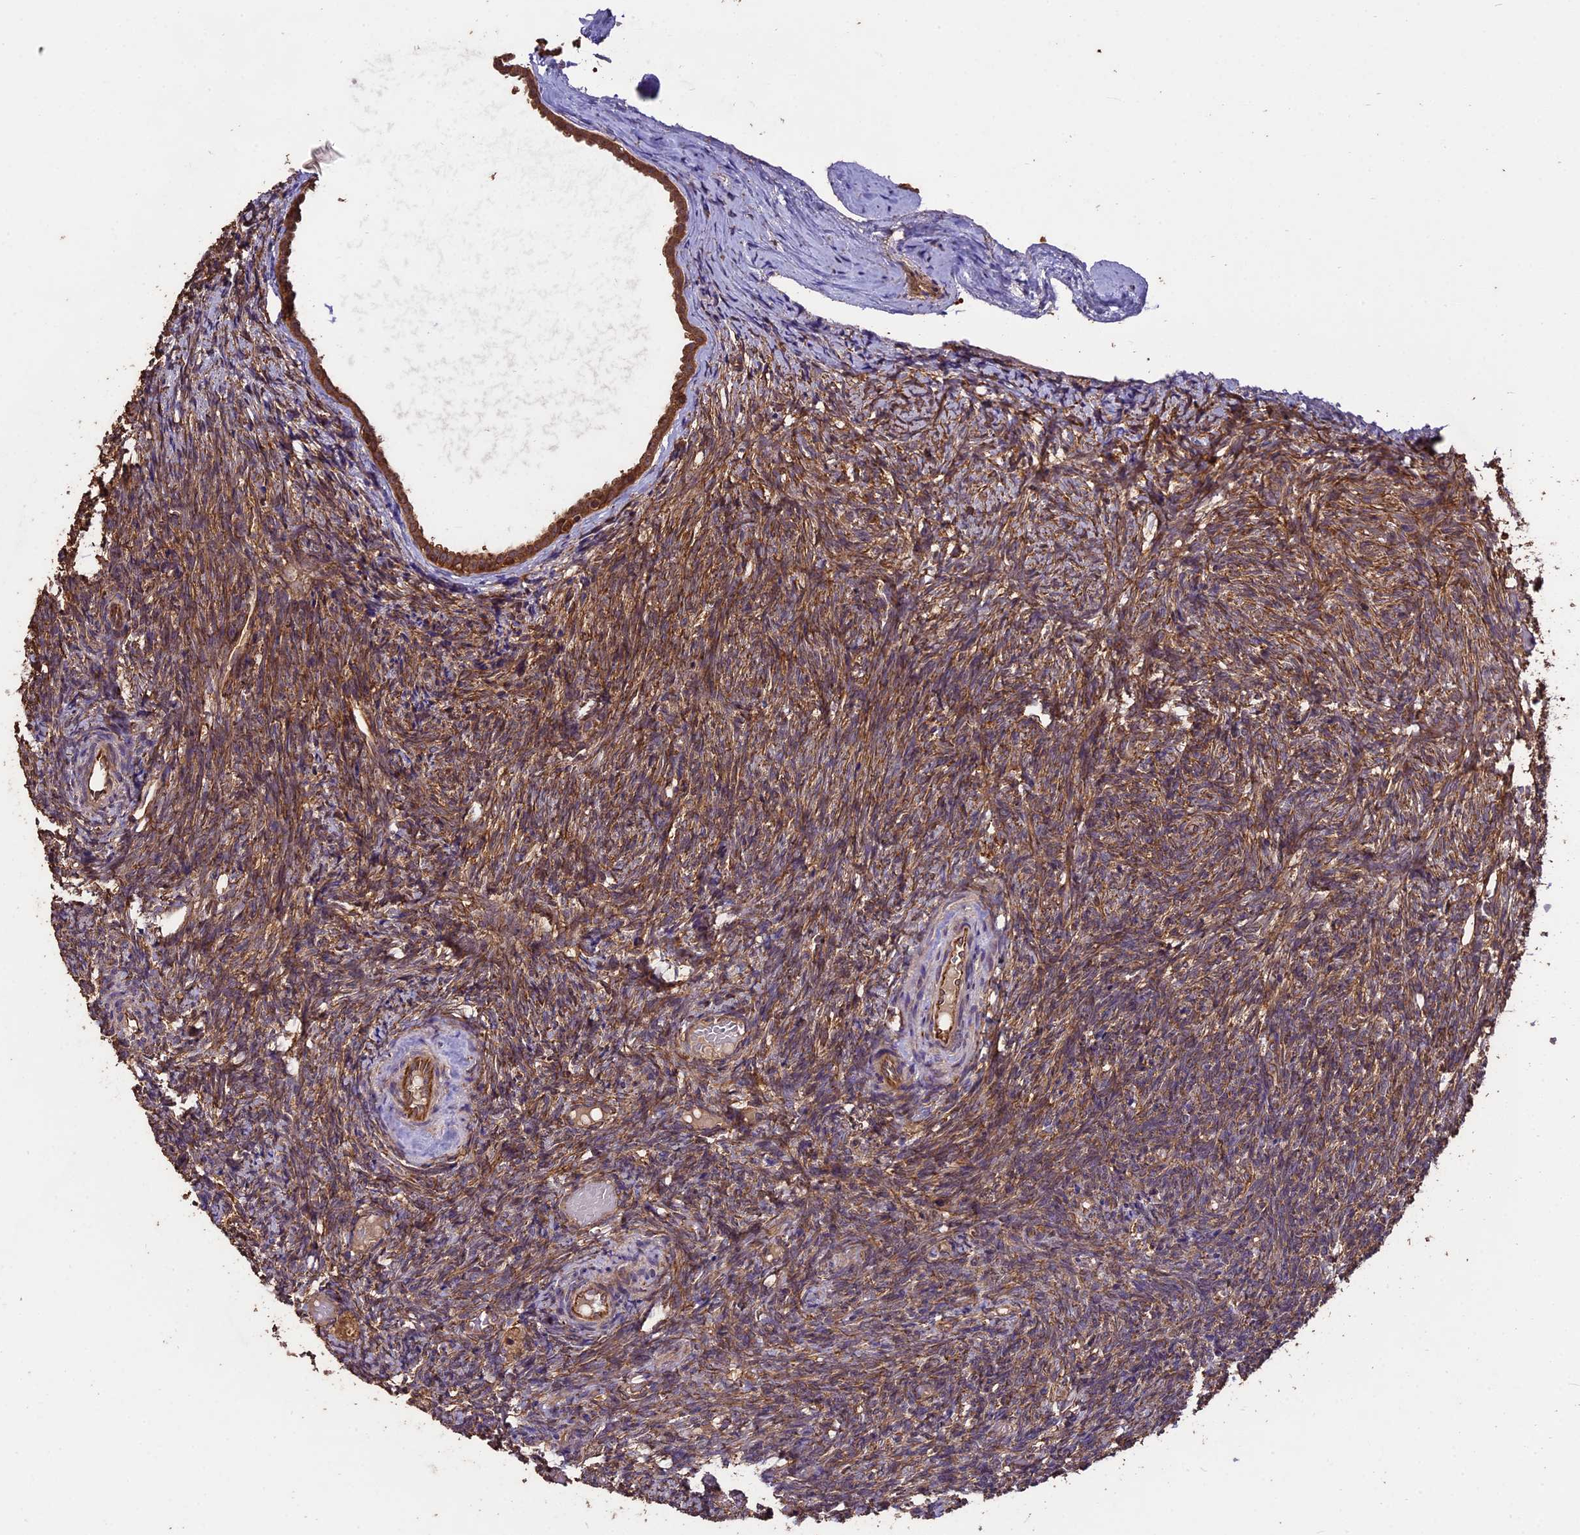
{"staining": {"intensity": "moderate", "quantity": ">75%", "location": "cytoplasmic/membranous"}, "tissue": "ovary", "cell_type": "Ovarian stroma cells", "image_type": "normal", "snomed": [{"axis": "morphology", "description": "Normal tissue, NOS"}, {"axis": "topography", "description": "Ovary"}], "caption": "Protein staining shows moderate cytoplasmic/membranous expression in approximately >75% of ovarian stroma cells in unremarkable ovary. (Stains: DAB in brown, nuclei in blue, Microscopy: brightfield microscopy at high magnification).", "gene": "TTLL10", "patient": {"sex": "female", "age": 41}}